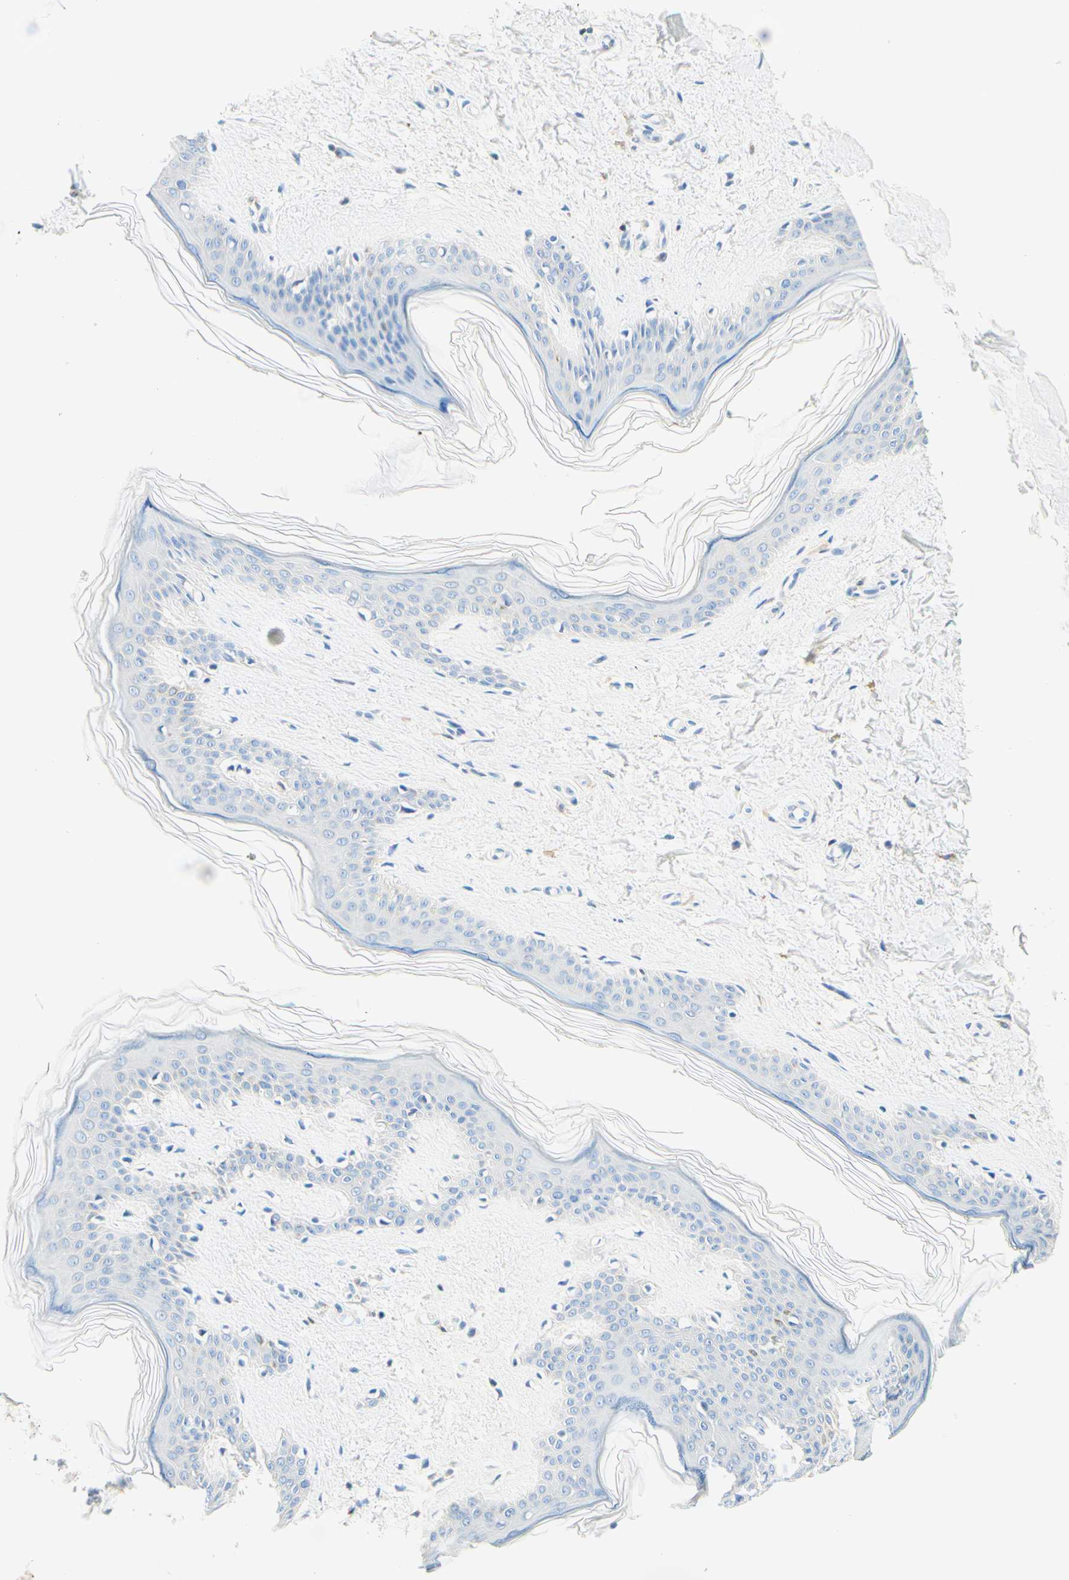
{"staining": {"intensity": "negative", "quantity": "none", "location": "none"}, "tissue": "skin", "cell_type": "Fibroblasts", "image_type": "normal", "snomed": [{"axis": "morphology", "description": "Normal tissue, NOS"}, {"axis": "topography", "description": "Skin"}], "caption": "DAB immunohistochemical staining of benign human skin exhibits no significant expression in fibroblasts. (Brightfield microscopy of DAB (3,3'-diaminobenzidine) immunohistochemistry at high magnification).", "gene": "LAT", "patient": {"sex": "female", "age": 41}}